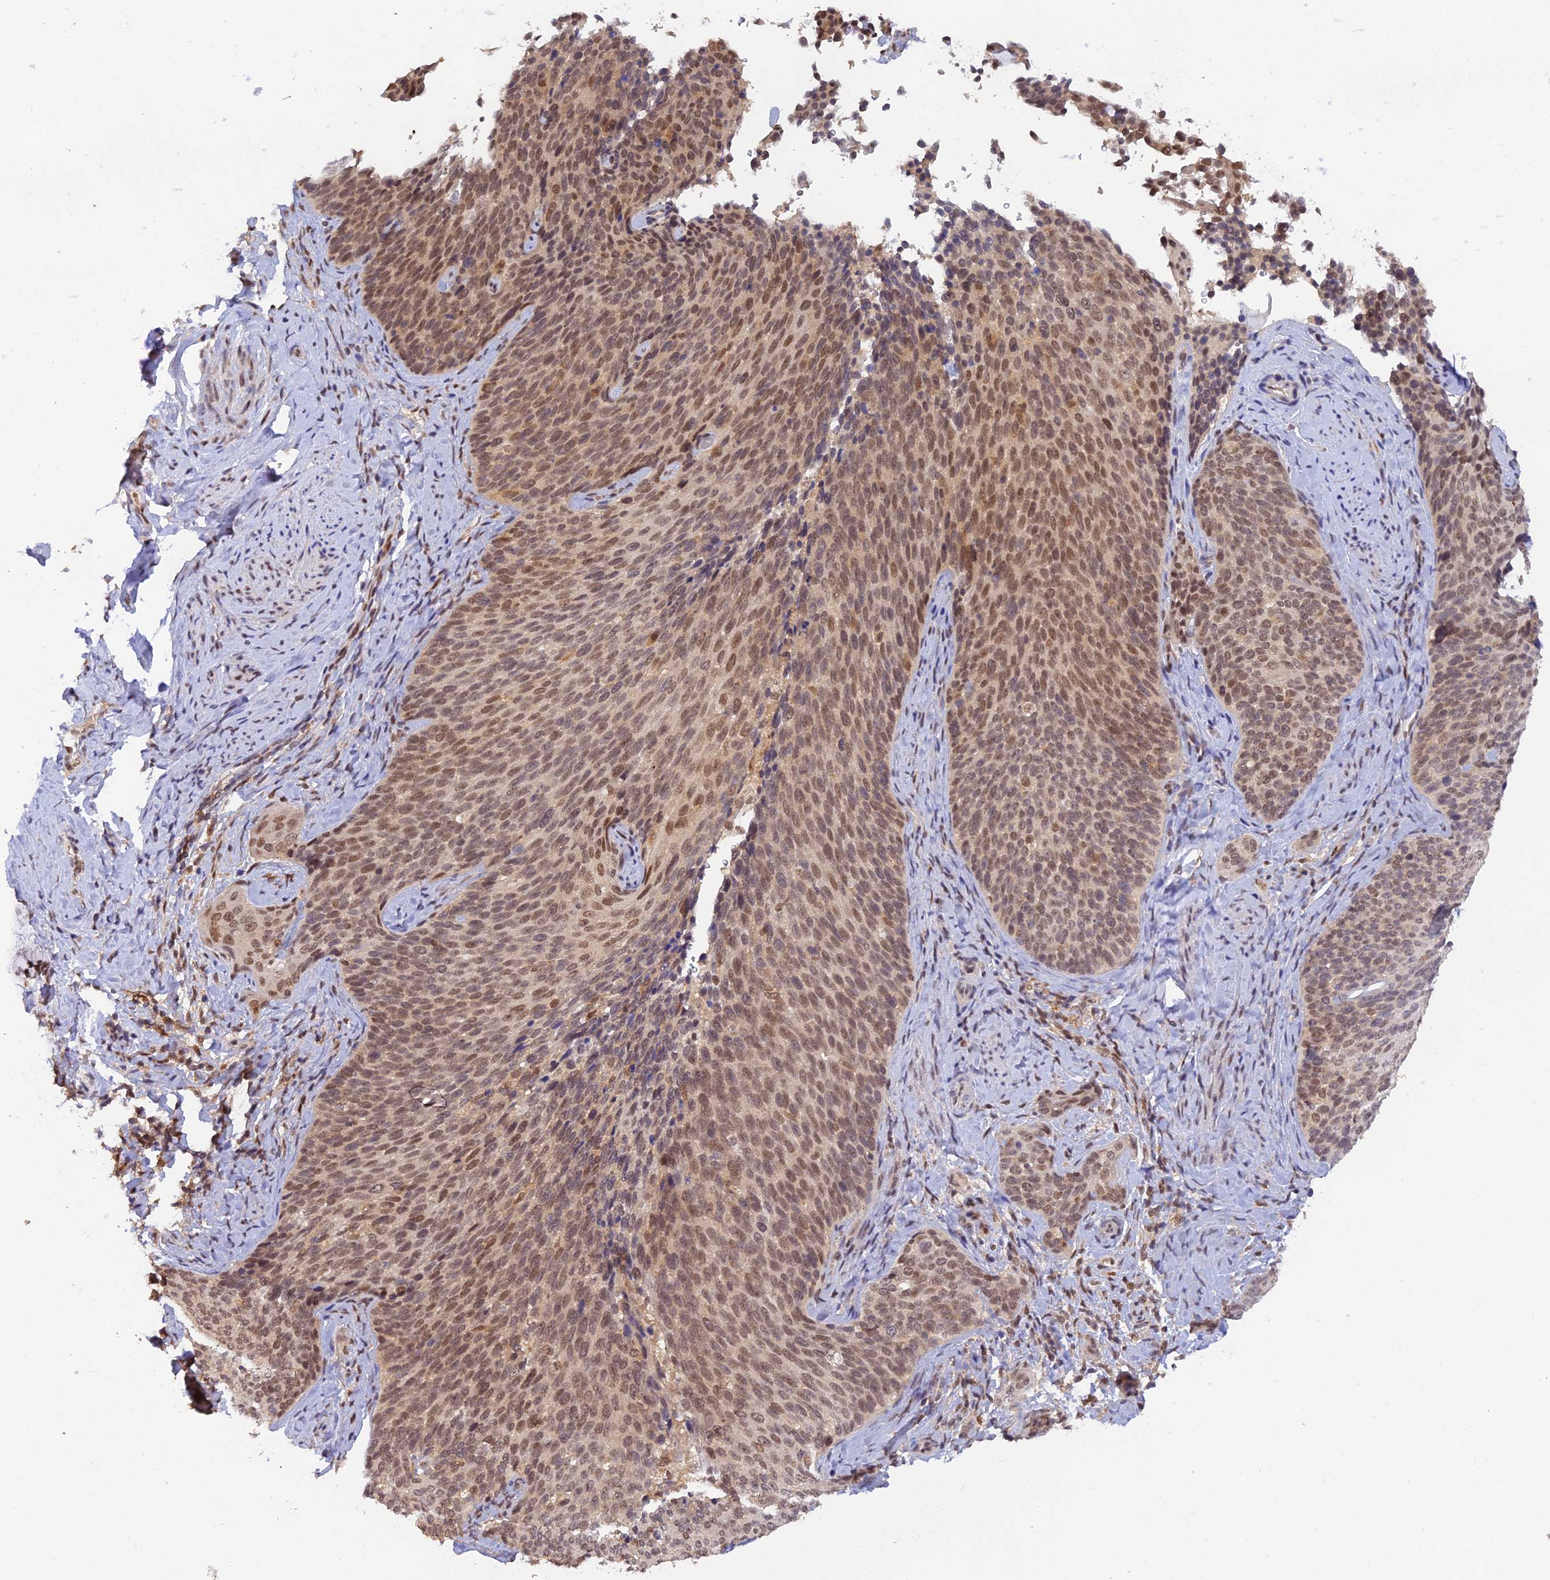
{"staining": {"intensity": "moderate", "quantity": ">75%", "location": "nuclear"}, "tissue": "cervical cancer", "cell_type": "Tumor cells", "image_type": "cancer", "snomed": [{"axis": "morphology", "description": "Squamous cell carcinoma, NOS"}, {"axis": "topography", "description": "Cervix"}], "caption": "Tumor cells reveal medium levels of moderate nuclear expression in about >75% of cells in human cervical squamous cell carcinoma.", "gene": "ZNF436", "patient": {"sex": "female", "age": 50}}